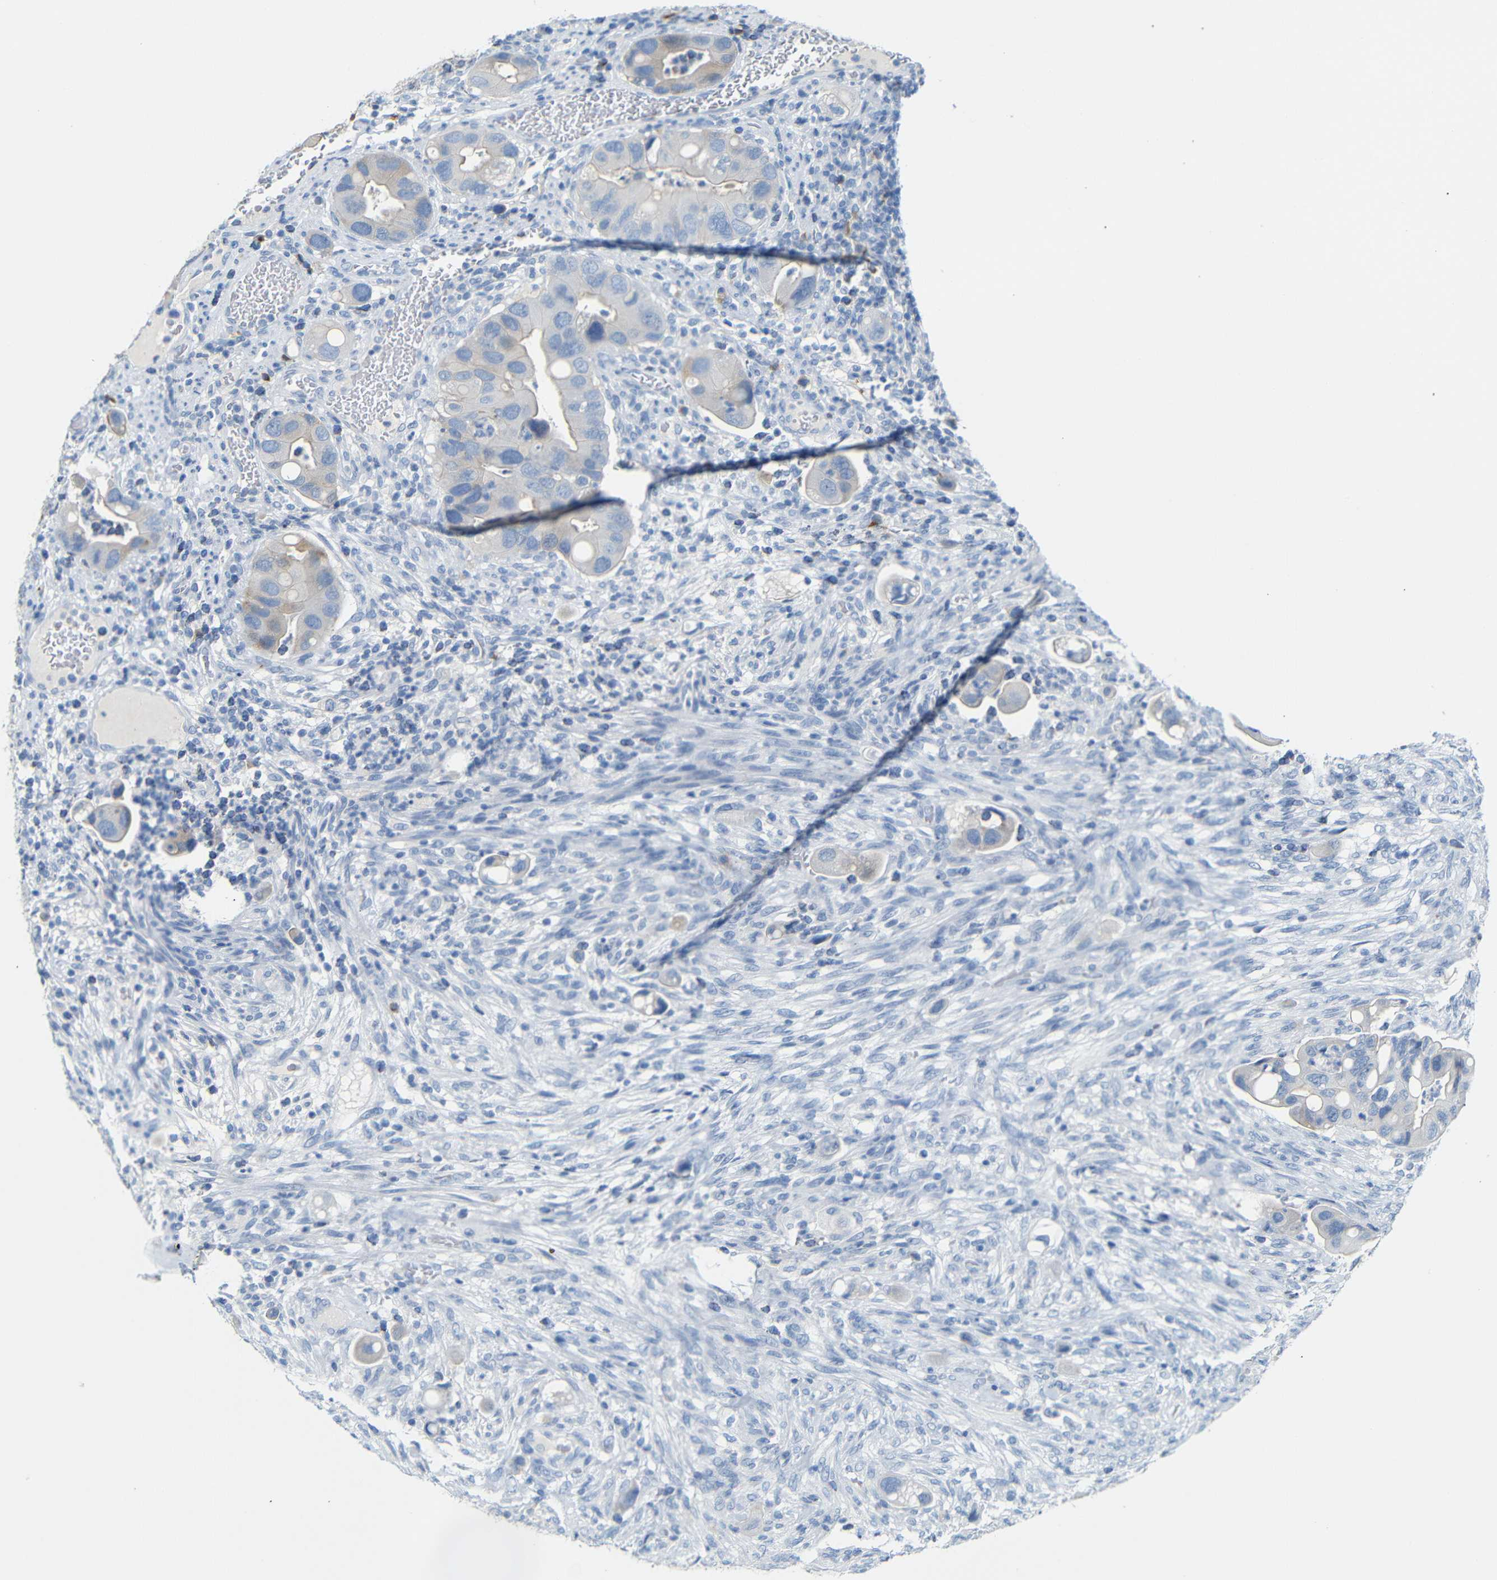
{"staining": {"intensity": "weak", "quantity": "<25%", "location": "cytoplasmic/membranous"}, "tissue": "colorectal cancer", "cell_type": "Tumor cells", "image_type": "cancer", "snomed": [{"axis": "morphology", "description": "Adenocarcinoma, NOS"}, {"axis": "topography", "description": "Rectum"}], "caption": "Colorectal cancer was stained to show a protein in brown. There is no significant staining in tumor cells.", "gene": "FCRL1", "patient": {"sex": "female", "age": 57}}